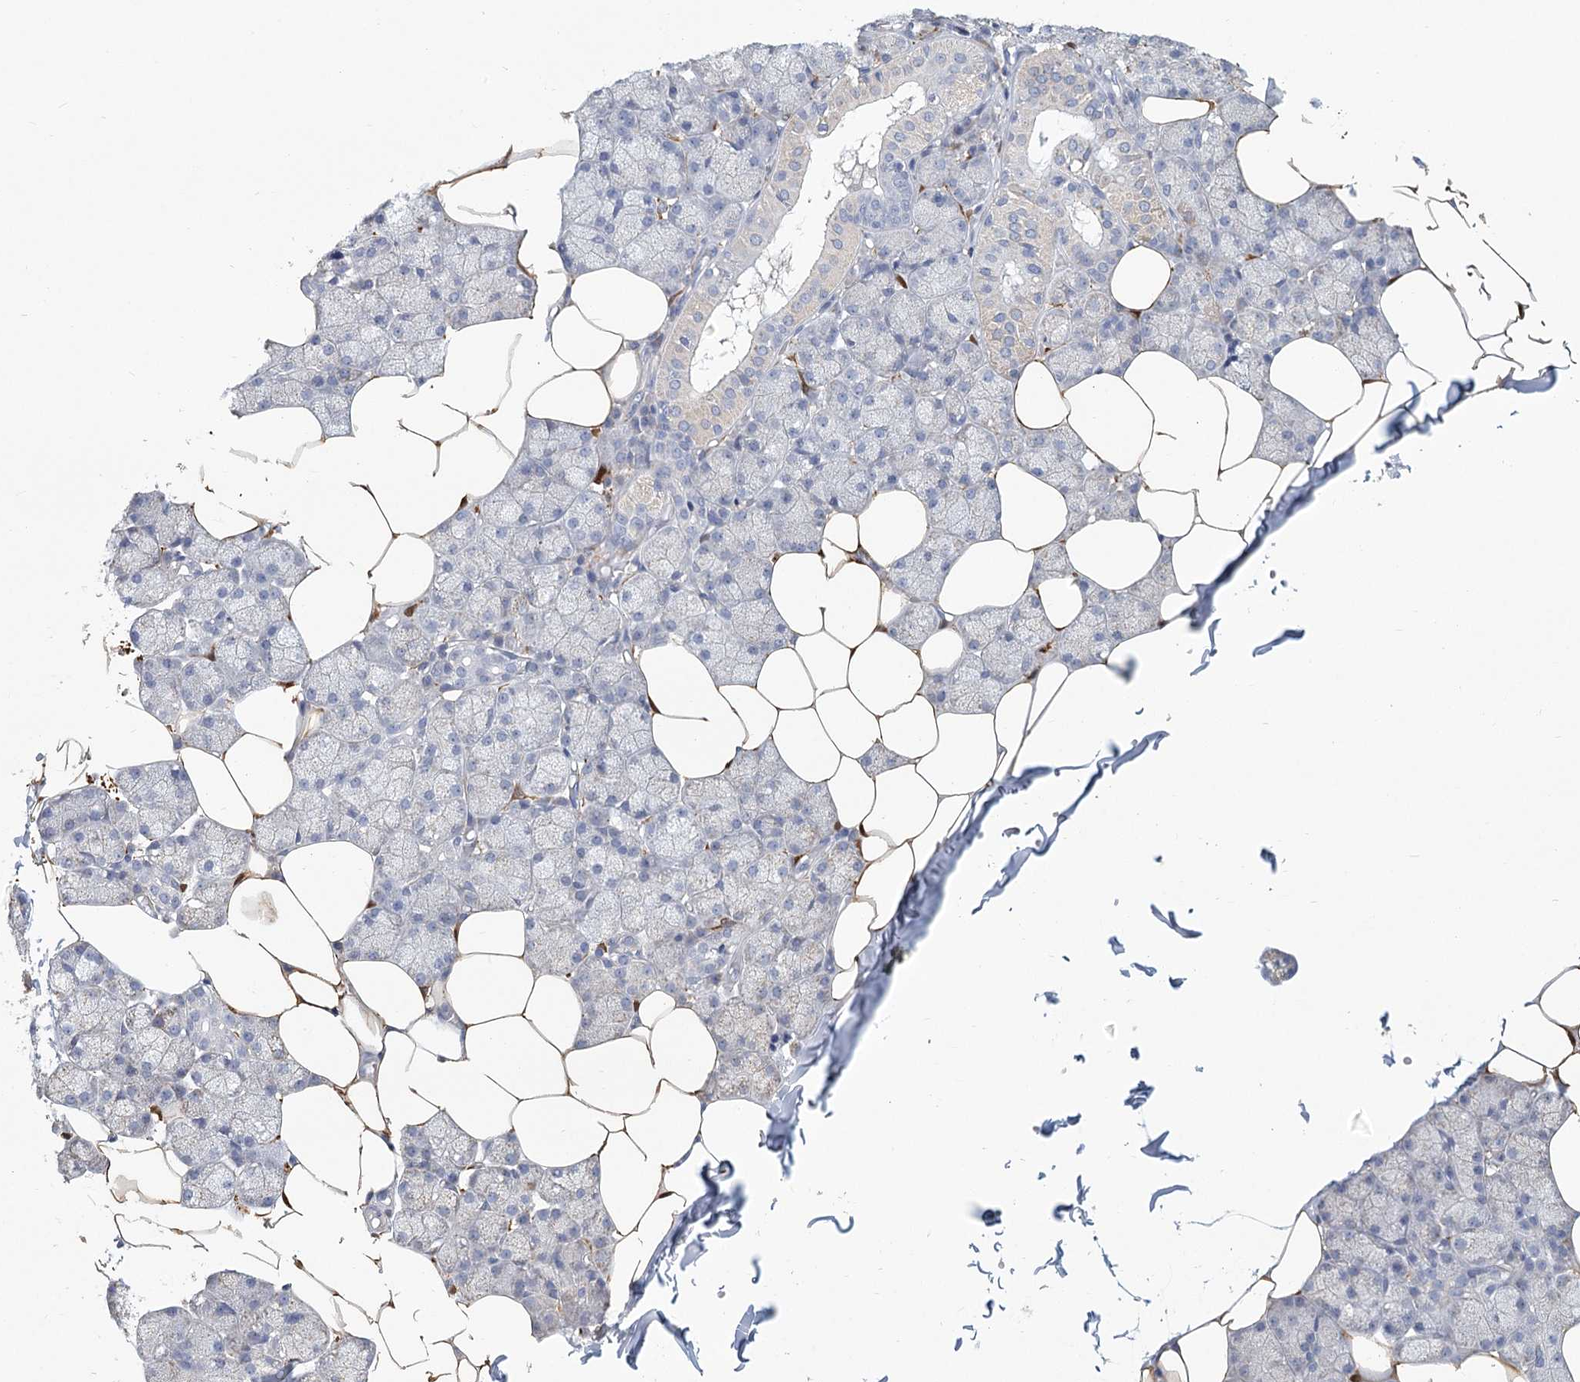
{"staining": {"intensity": "weak", "quantity": "<25%", "location": "cytoplasmic/membranous"}, "tissue": "salivary gland", "cell_type": "Glandular cells", "image_type": "normal", "snomed": [{"axis": "morphology", "description": "Normal tissue, NOS"}, {"axis": "topography", "description": "Salivary gland"}], "caption": "This is an immunohistochemistry histopathology image of normal salivary gland. There is no expression in glandular cells.", "gene": "CNTLN", "patient": {"sex": "male", "age": 62}}